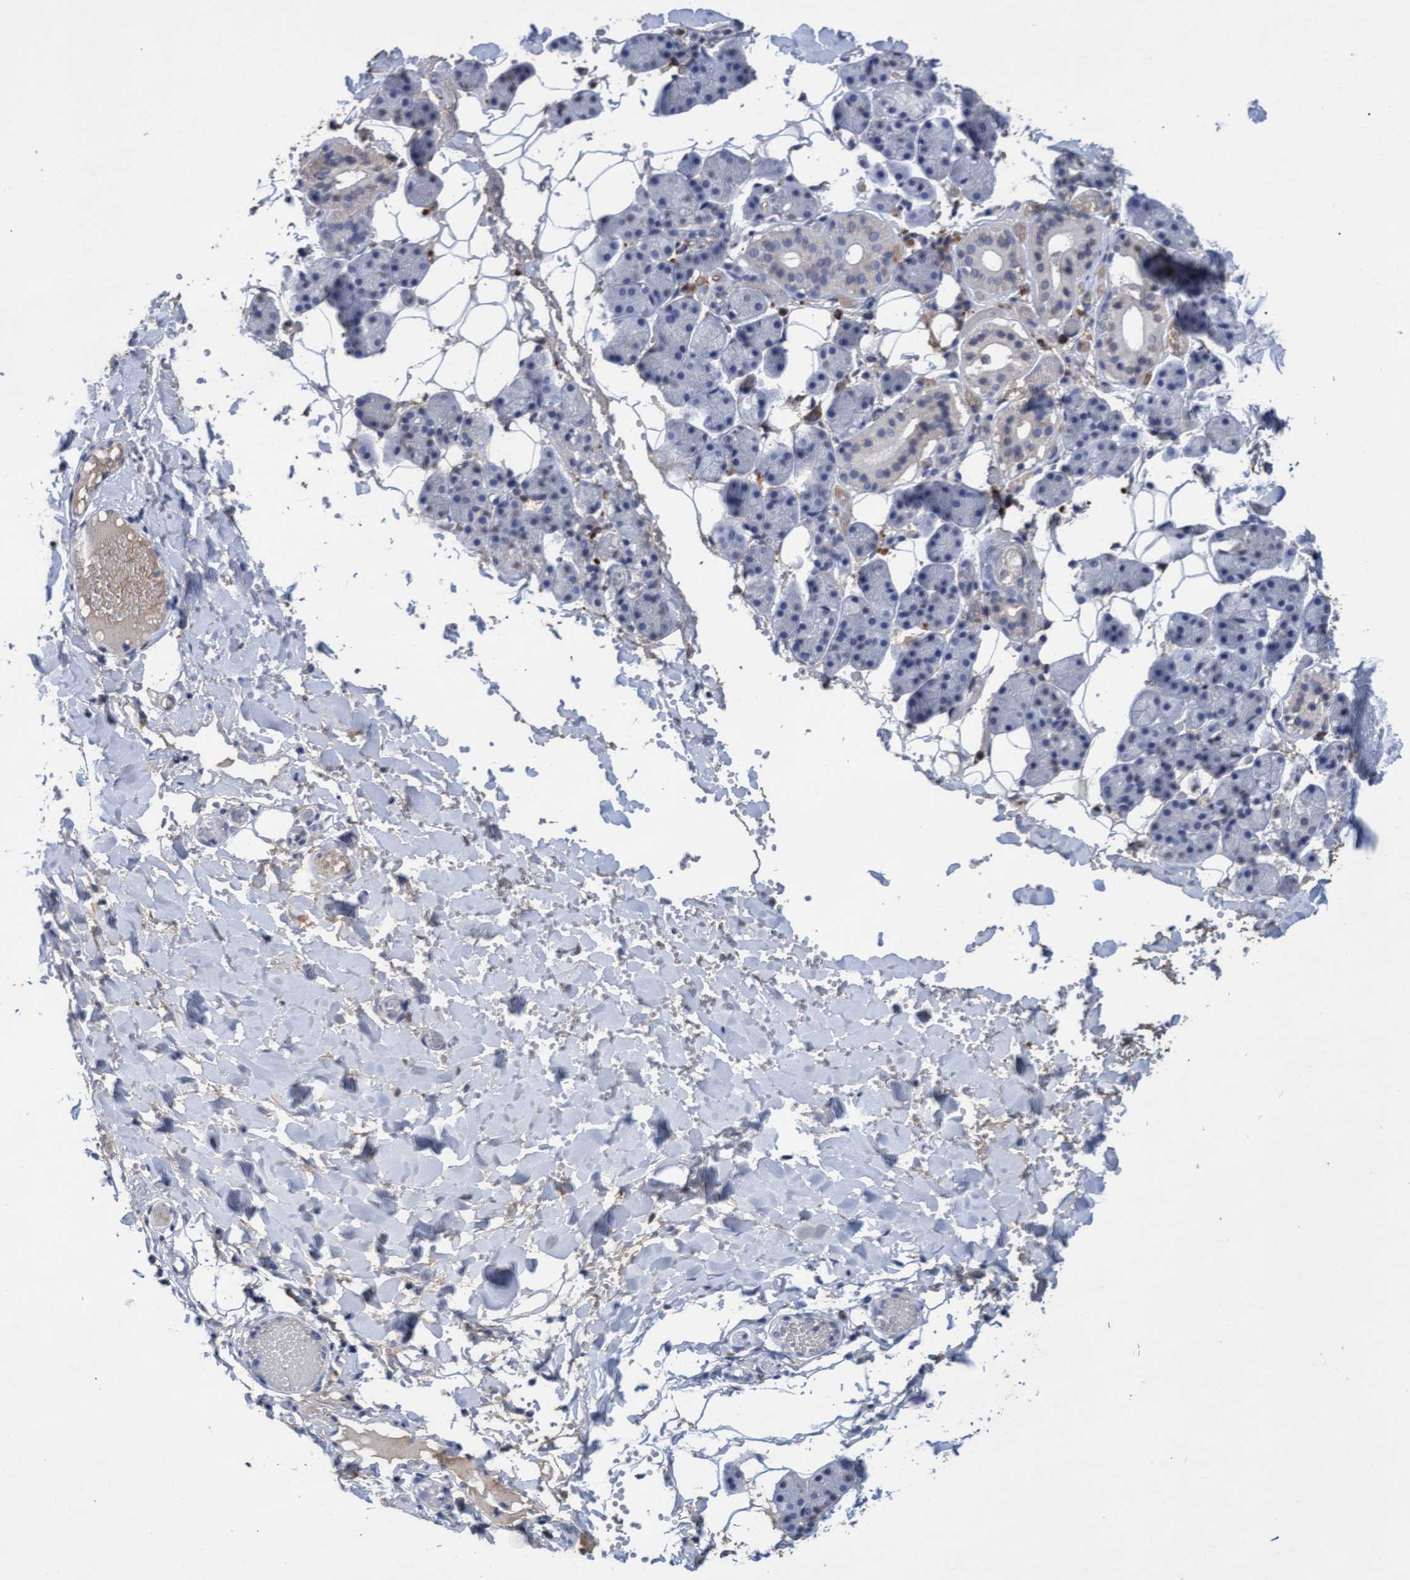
{"staining": {"intensity": "negative", "quantity": "none", "location": "none"}, "tissue": "salivary gland", "cell_type": "Glandular cells", "image_type": "normal", "snomed": [{"axis": "morphology", "description": "Normal tissue, NOS"}, {"axis": "topography", "description": "Salivary gland"}], "caption": "IHC histopathology image of benign salivary gland stained for a protein (brown), which reveals no staining in glandular cells. Brightfield microscopy of immunohistochemistry stained with DAB (brown) and hematoxylin (blue), captured at high magnification.", "gene": "GPR39", "patient": {"sex": "female", "age": 33}}